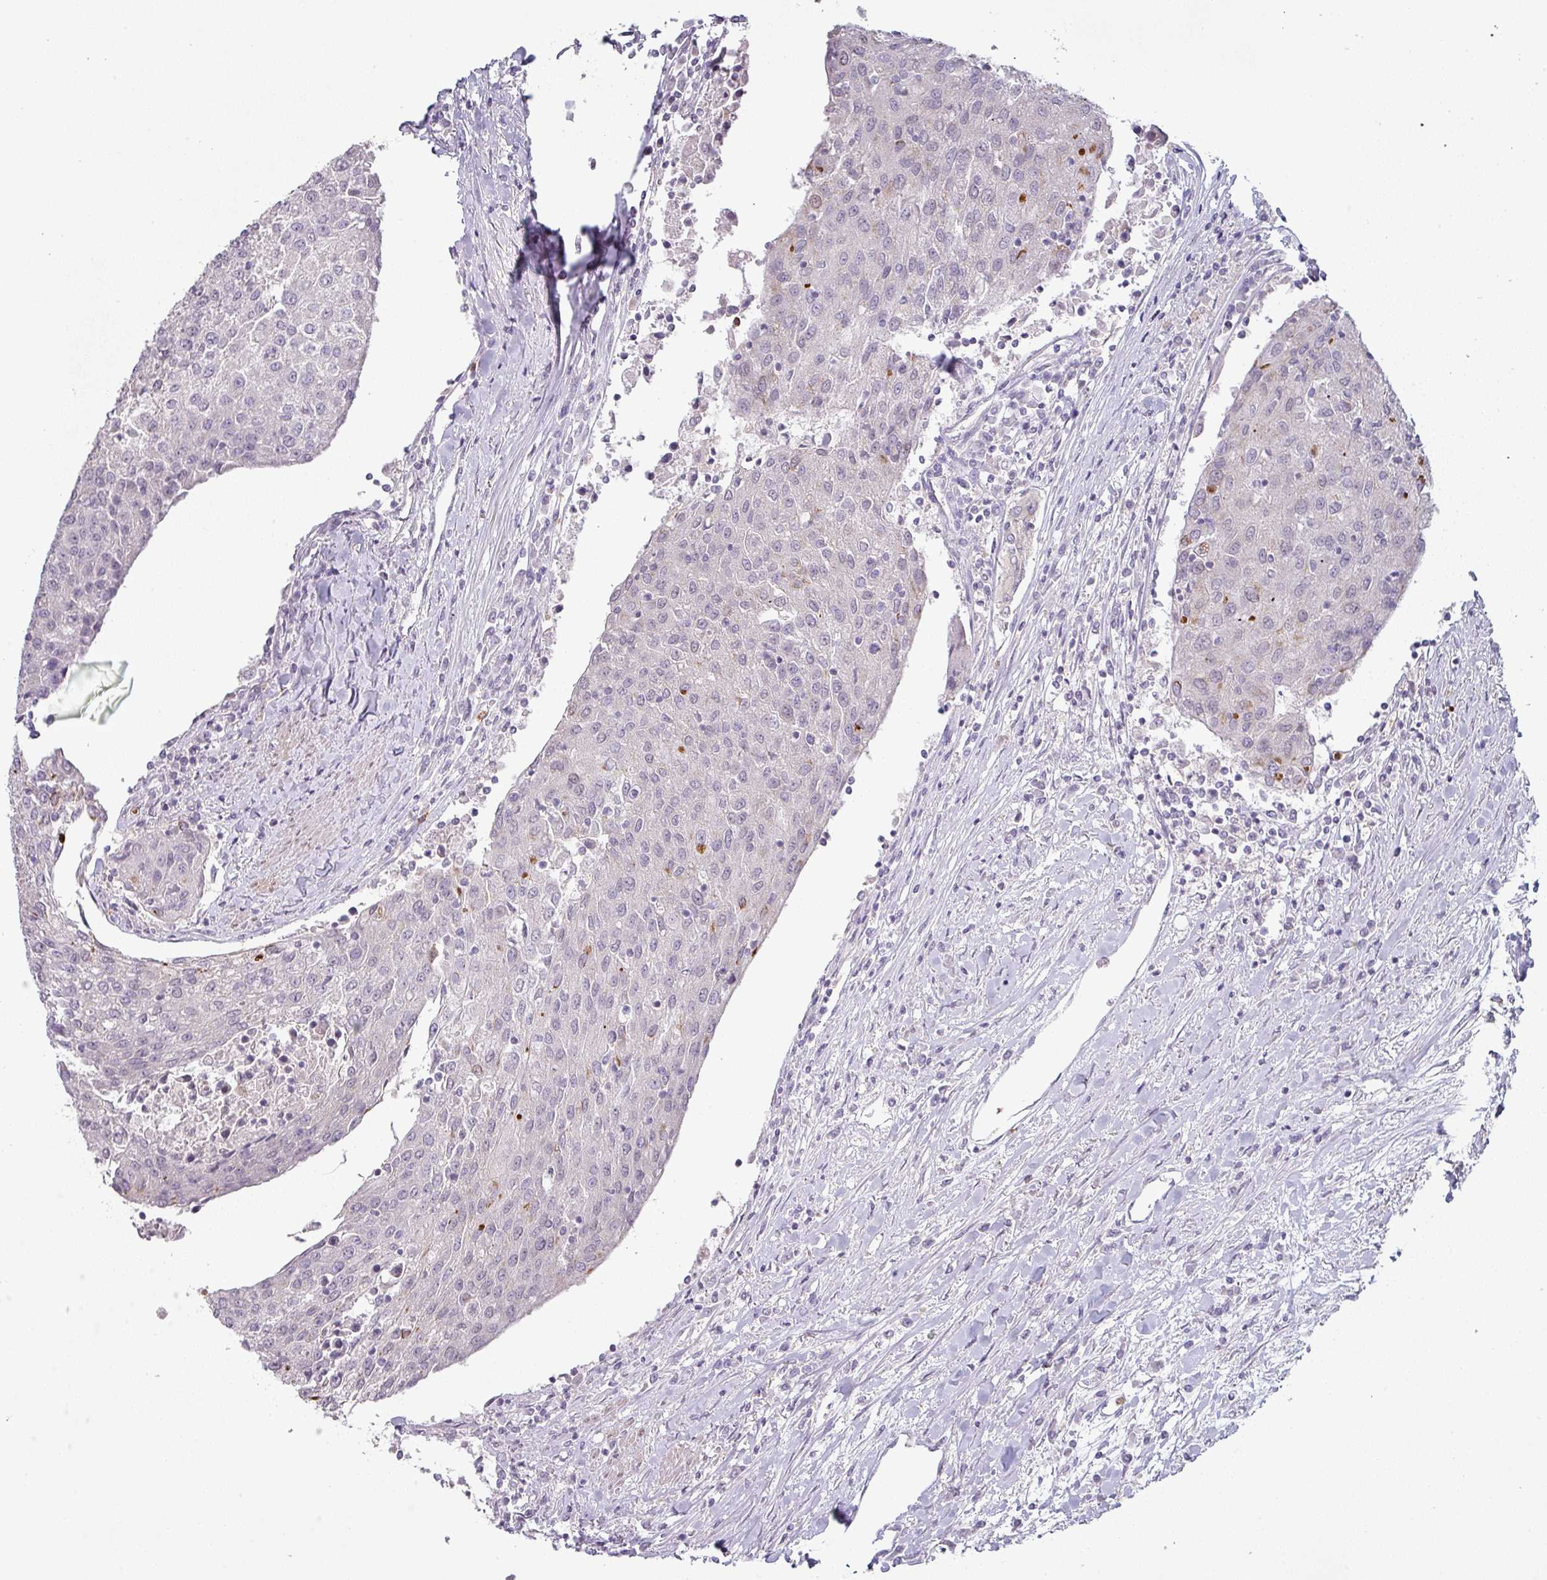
{"staining": {"intensity": "negative", "quantity": "none", "location": "none"}, "tissue": "urothelial cancer", "cell_type": "Tumor cells", "image_type": "cancer", "snomed": [{"axis": "morphology", "description": "Urothelial carcinoma, High grade"}, {"axis": "topography", "description": "Urinary bladder"}], "caption": "Immunohistochemistry (IHC) histopathology image of neoplastic tissue: urothelial cancer stained with DAB (3,3'-diaminobenzidine) reveals no significant protein expression in tumor cells.", "gene": "MAGEC3", "patient": {"sex": "female", "age": 85}}